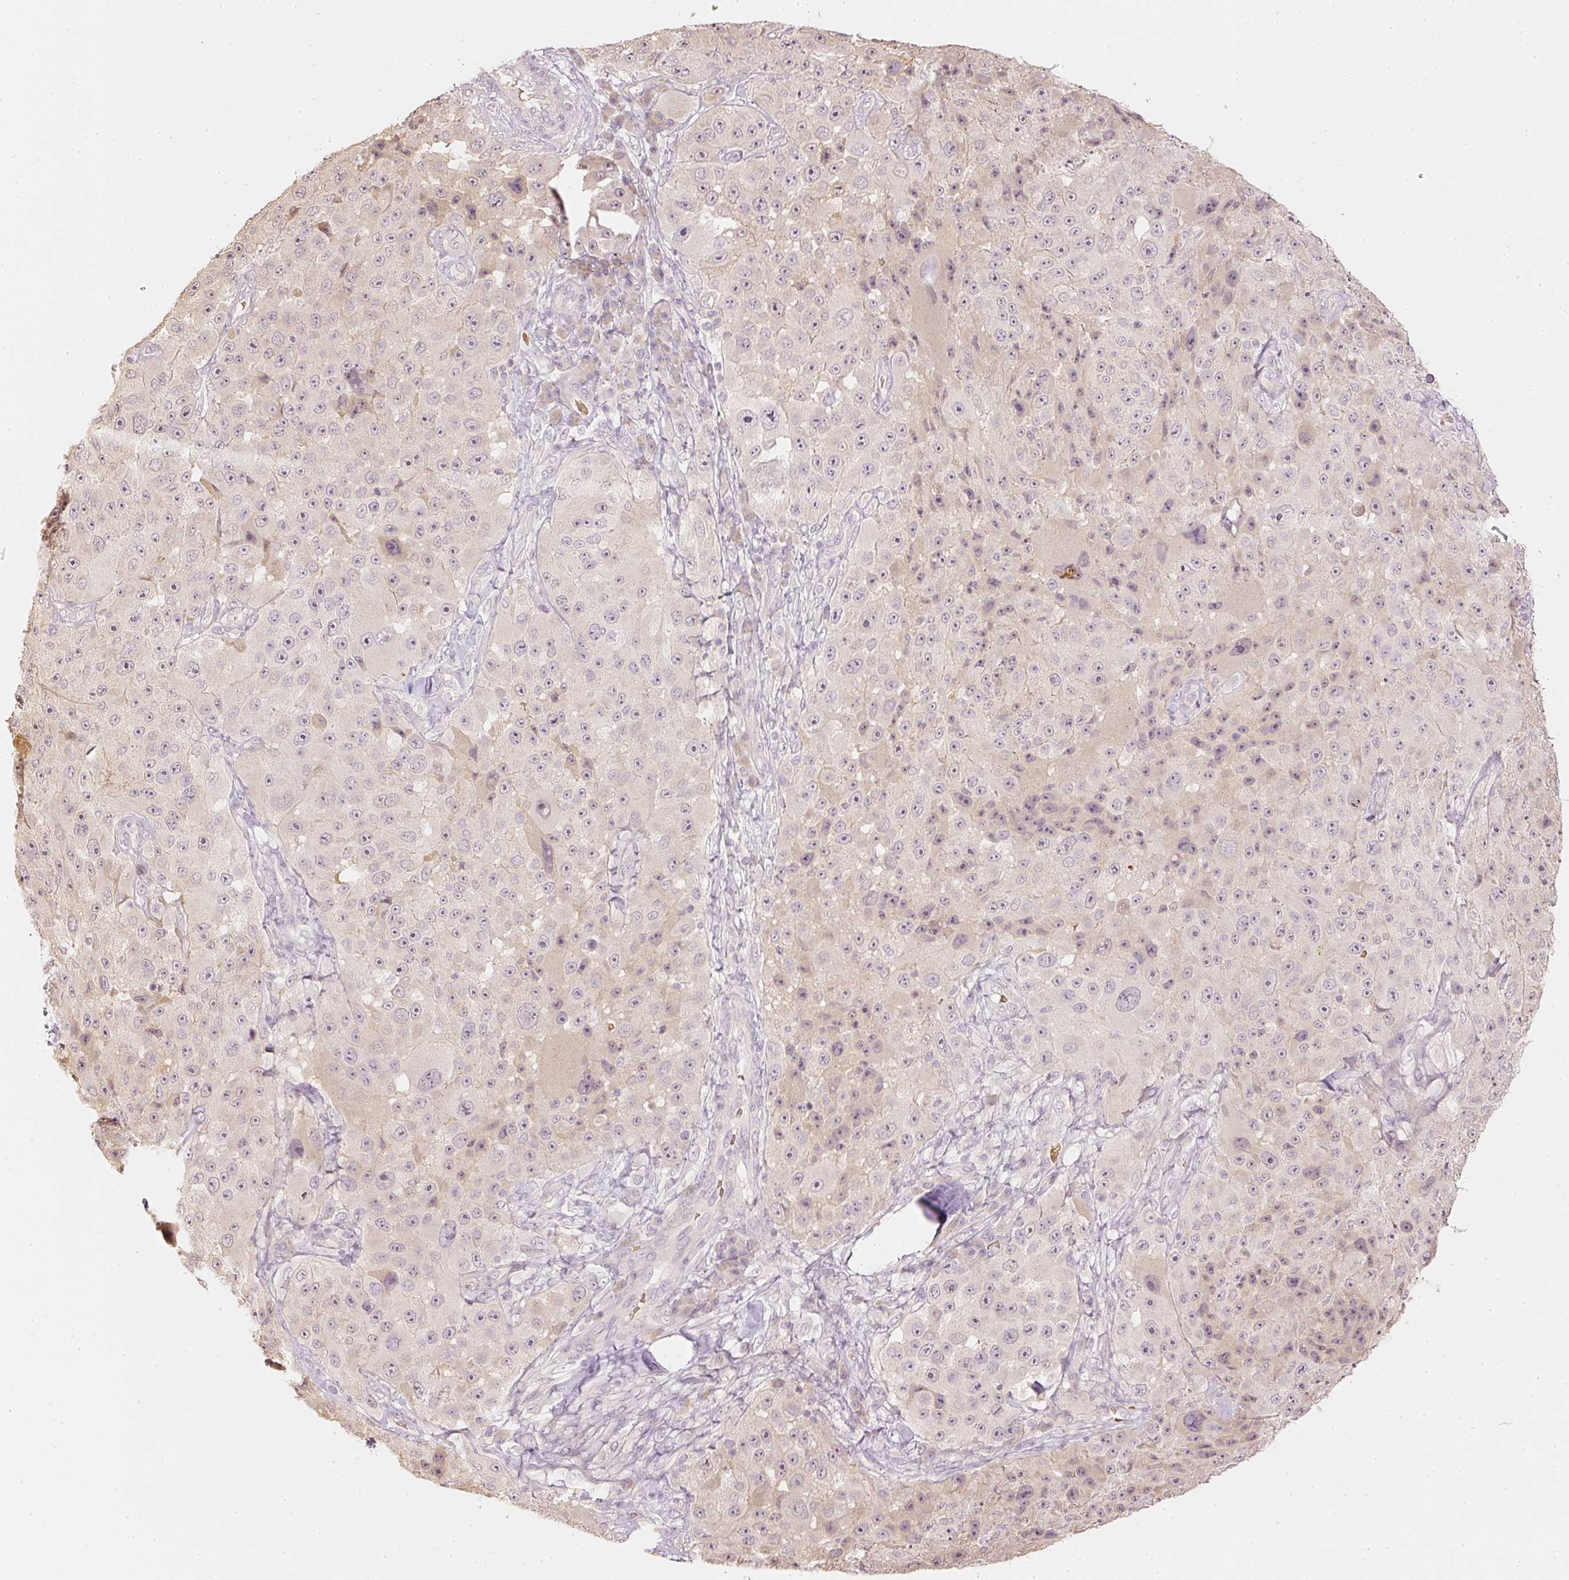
{"staining": {"intensity": "weak", "quantity": "25%-75%", "location": "cytoplasmic/membranous,nuclear"}, "tissue": "melanoma", "cell_type": "Tumor cells", "image_type": "cancer", "snomed": [{"axis": "morphology", "description": "Malignant melanoma, Metastatic site"}, {"axis": "topography", "description": "Lymph node"}], "caption": "DAB (3,3'-diaminobenzidine) immunohistochemical staining of human melanoma demonstrates weak cytoplasmic/membranous and nuclear protein positivity in approximately 25%-75% of tumor cells.", "gene": "GZMA", "patient": {"sex": "male", "age": 62}}